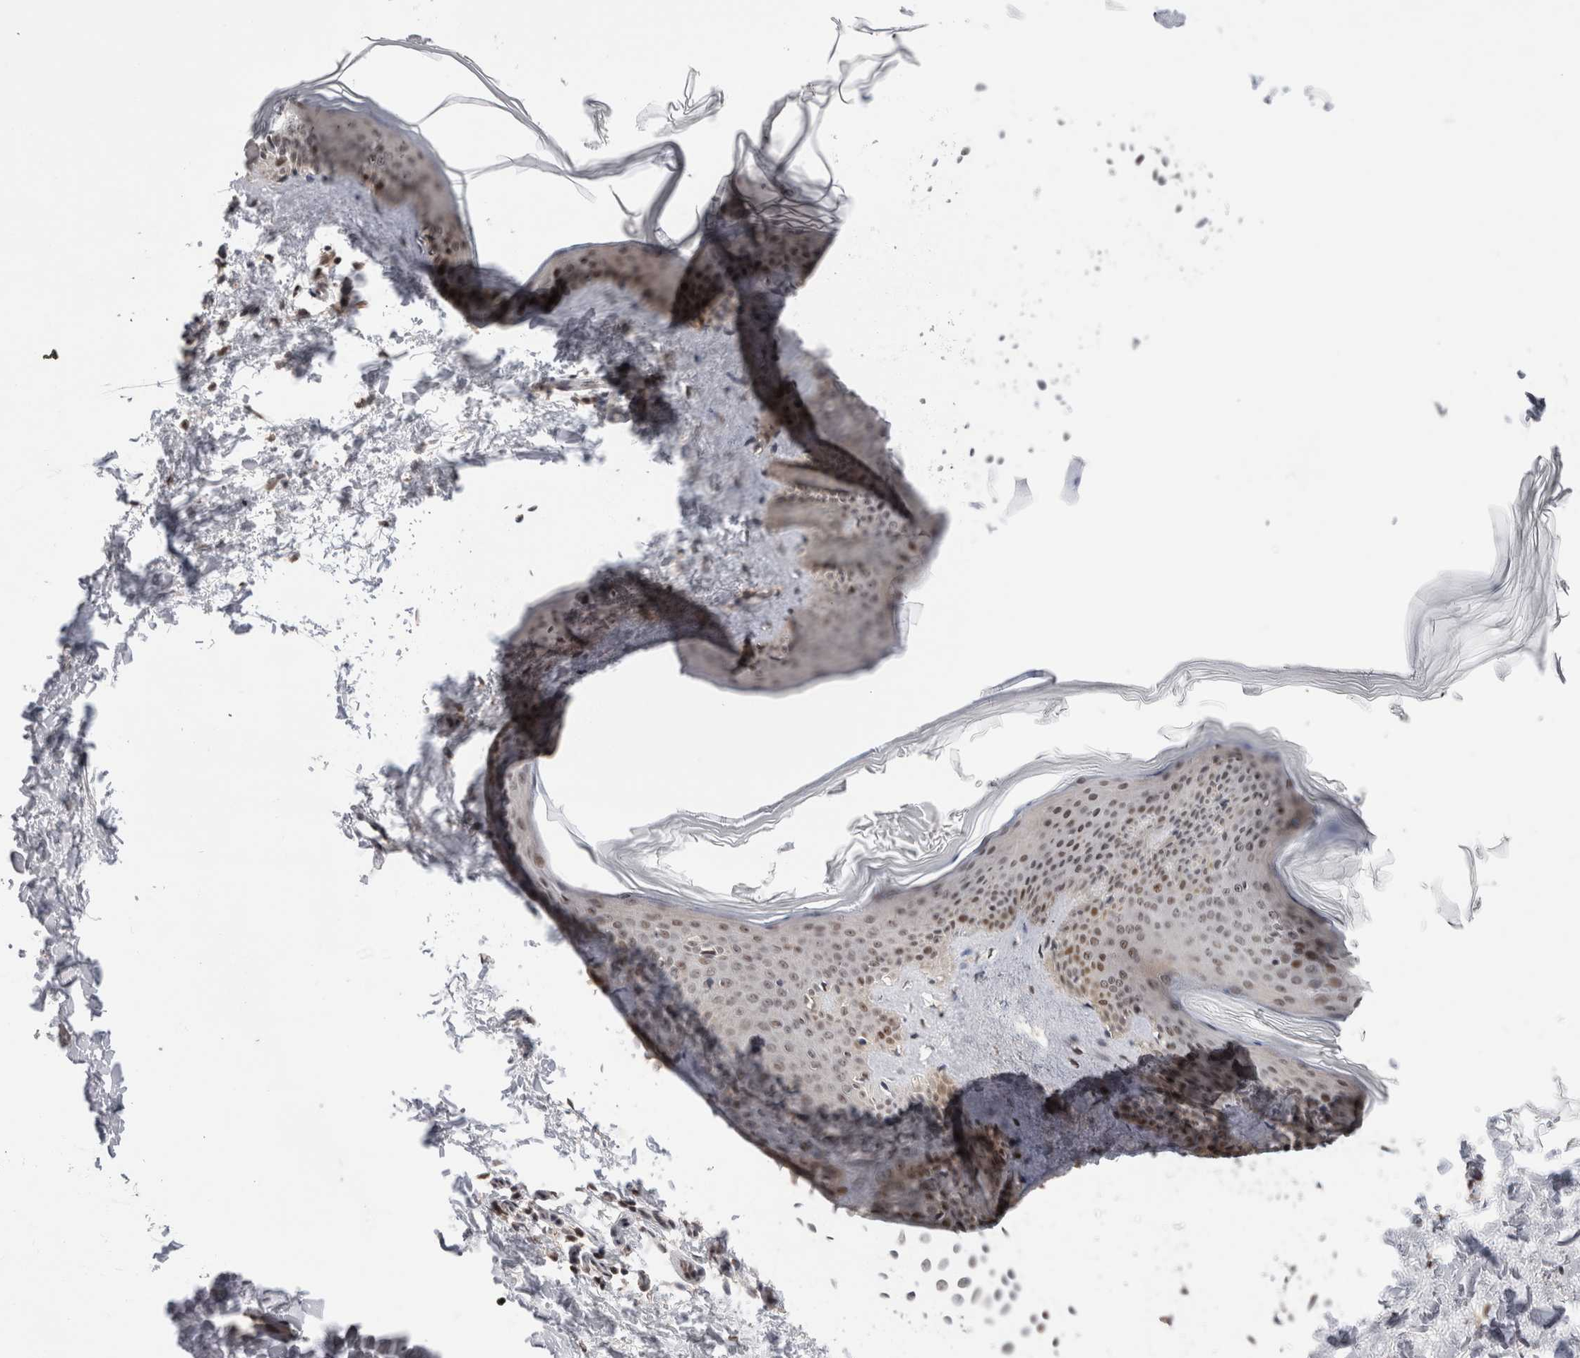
{"staining": {"intensity": "moderate", "quantity": ">75%", "location": "nuclear"}, "tissue": "skin", "cell_type": "Fibroblasts", "image_type": "normal", "snomed": [{"axis": "morphology", "description": "Normal tissue, NOS"}, {"axis": "topography", "description": "Skin"}], "caption": "Immunohistochemistry (DAB (3,3'-diaminobenzidine)) staining of normal human skin demonstrates moderate nuclear protein expression in approximately >75% of fibroblasts. (Brightfield microscopy of DAB IHC at high magnification).", "gene": "ZNF521", "patient": {"sex": "female", "age": 27}}